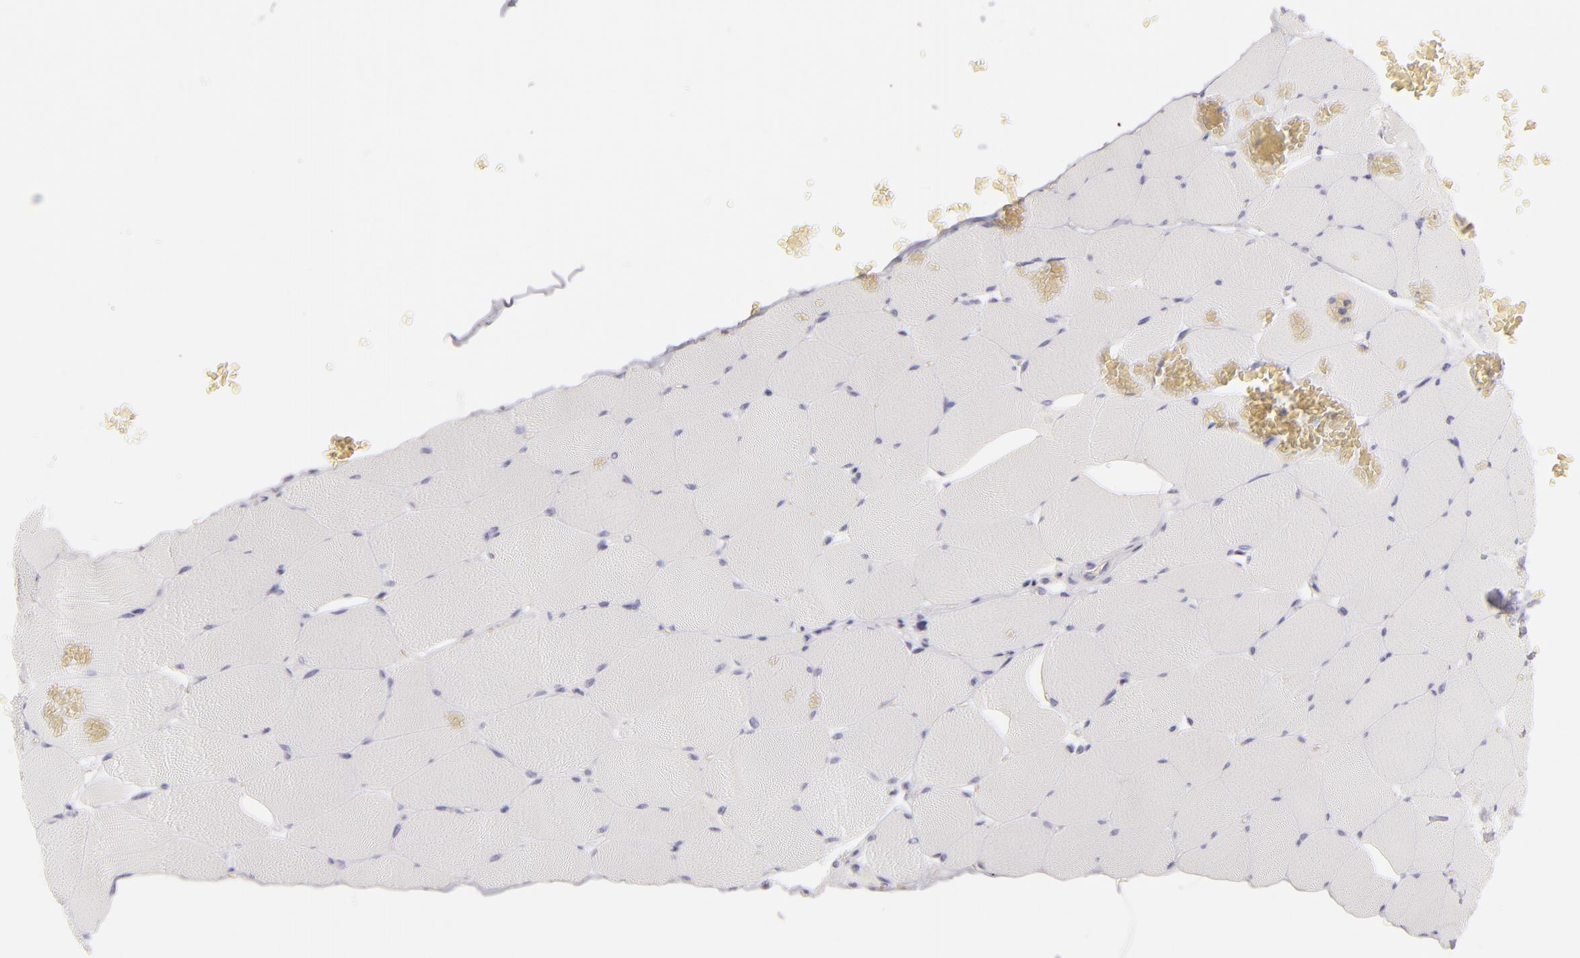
{"staining": {"intensity": "negative", "quantity": "none", "location": "none"}, "tissue": "skeletal muscle", "cell_type": "Myocytes", "image_type": "normal", "snomed": [{"axis": "morphology", "description": "Normal tissue, NOS"}, {"axis": "topography", "description": "Skeletal muscle"}], "caption": "Micrograph shows no protein staining in myocytes of normal skeletal muscle. (DAB (3,3'-diaminobenzidine) immunohistochemistry (IHC), high magnification).", "gene": "CDX2", "patient": {"sex": "male", "age": 62}}